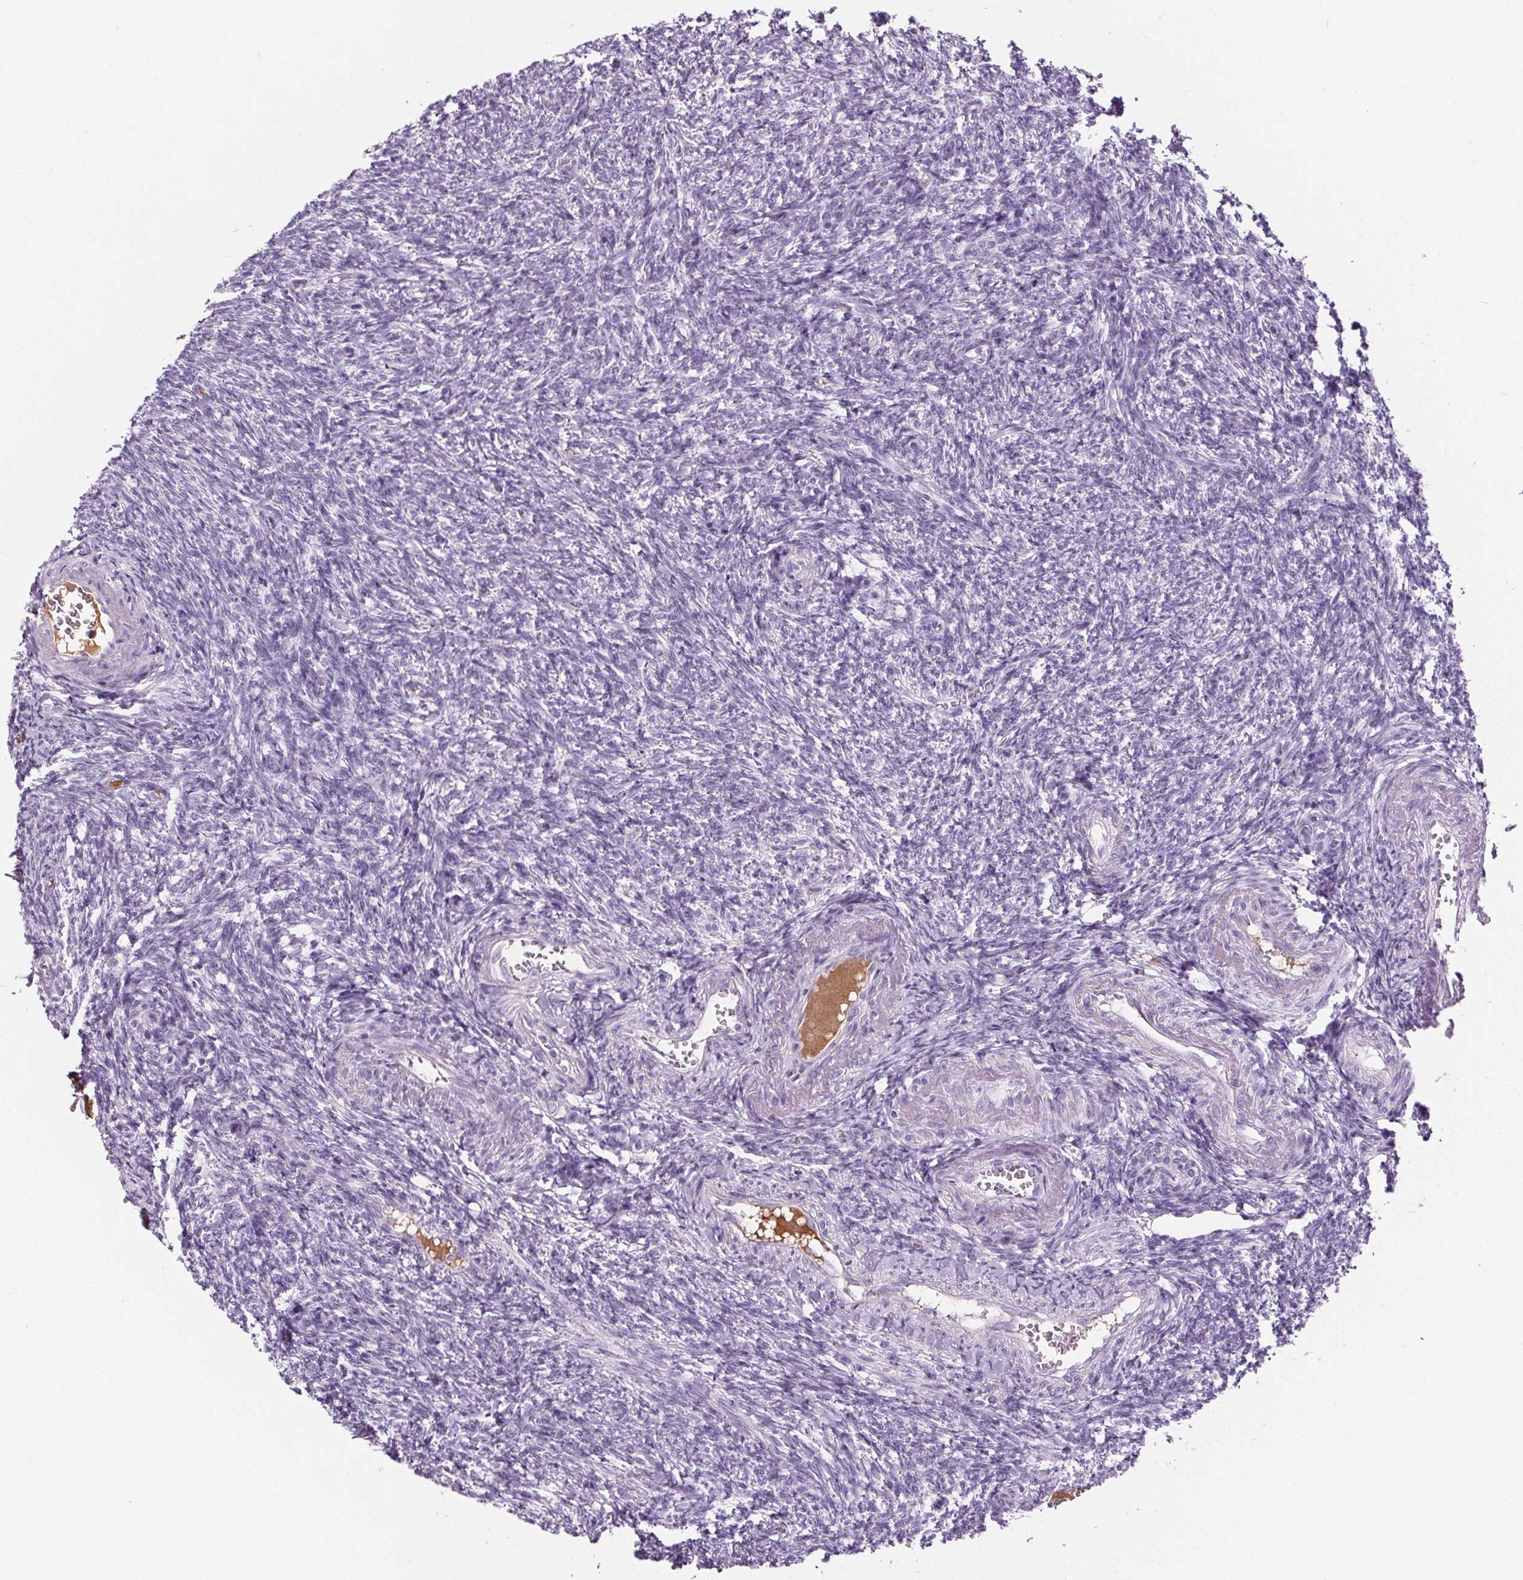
{"staining": {"intensity": "negative", "quantity": "none", "location": "none"}, "tissue": "ovary", "cell_type": "Follicle cells", "image_type": "normal", "snomed": [{"axis": "morphology", "description": "Normal tissue, NOS"}, {"axis": "topography", "description": "Ovary"}], "caption": "The image displays no staining of follicle cells in normal ovary.", "gene": "CD5L", "patient": {"sex": "female", "age": 39}}